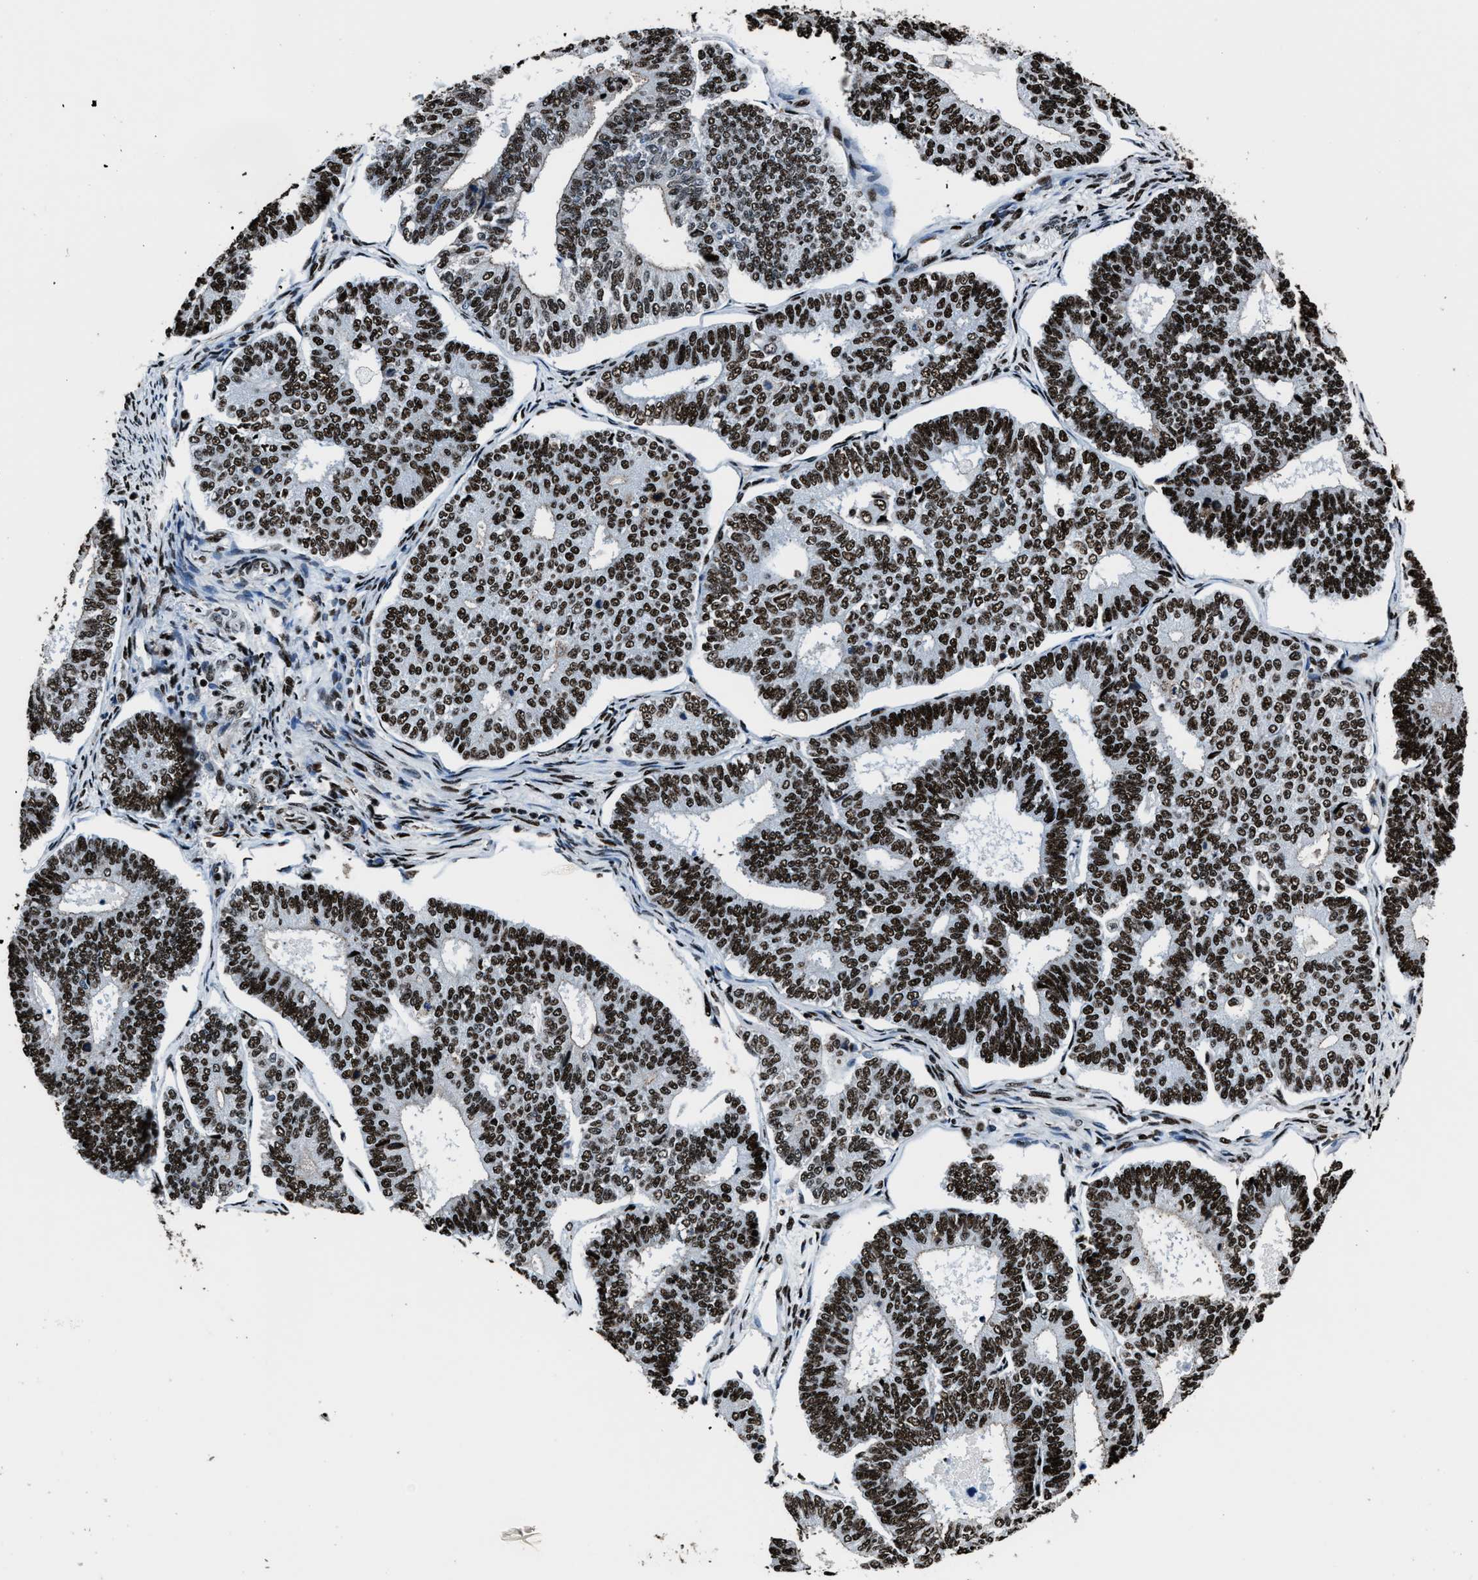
{"staining": {"intensity": "strong", "quantity": ">75%", "location": "nuclear"}, "tissue": "endometrial cancer", "cell_type": "Tumor cells", "image_type": "cancer", "snomed": [{"axis": "morphology", "description": "Adenocarcinoma, NOS"}, {"axis": "topography", "description": "Endometrium"}], "caption": "Strong nuclear expression is identified in approximately >75% of tumor cells in endometrial adenocarcinoma.", "gene": "PPIE", "patient": {"sex": "female", "age": 70}}